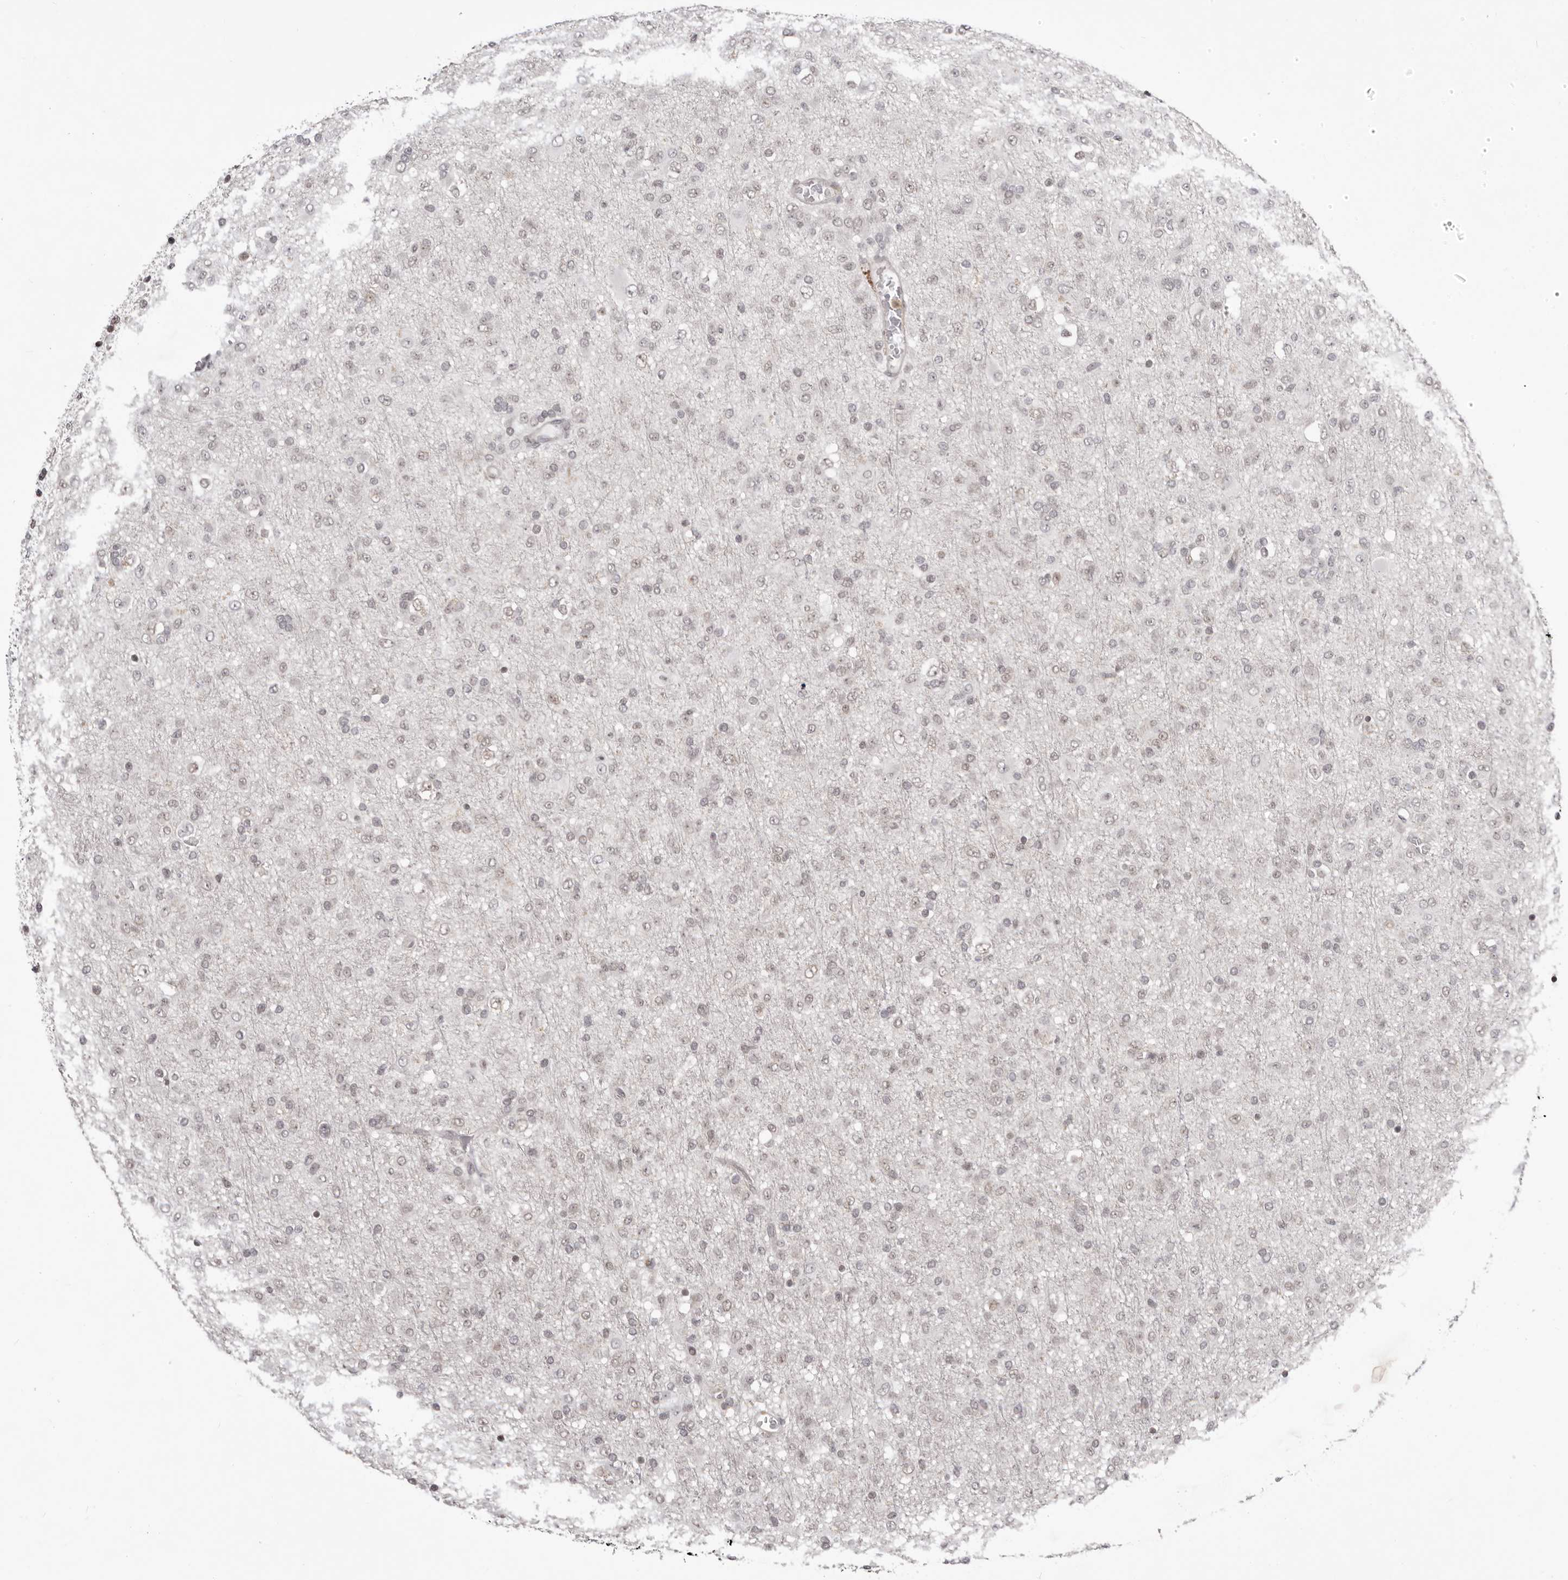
{"staining": {"intensity": "negative", "quantity": "none", "location": "none"}, "tissue": "glioma", "cell_type": "Tumor cells", "image_type": "cancer", "snomed": [{"axis": "morphology", "description": "Glioma, malignant, Low grade"}, {"axis": "topography", "description": "Brain"}], "caption": "Glioma stained for a protein using immunohistochemistry (IHC) exhibits no positivity tumor cells.", "gene": "RNF2", "patient": {"sex": "male", "age": 65}}